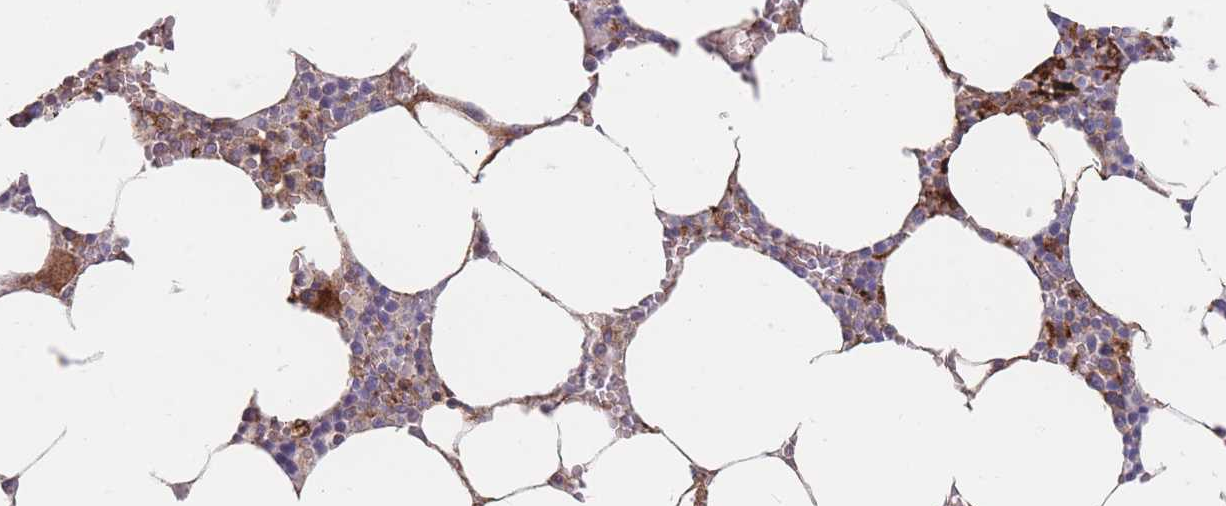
{"staining": {"intensity": "moderate", "quantity": "<25%", "location": "cytoplasmic/membranous"}, "tissue": "bone marrow", "cell_type": "Hematopoietic cells", "image_type": "normal", "snomed": [{"axis": "morphology", "description": "Normal tissue, NOS"}, {"axis": "topography", "description": "Bone marrow"}], "caption": "An immunohistochemistry (IHC) photomicrograph of normal tissue is shown. Protein staining in brown labels moderate cytoplasmic/membranous positivity in bone marrow within hematopoietic cells. The staining was performed using DAB (3,3'-diaminobenzidine) to visualize the protein expression in brown, while the nuclei were stained in blue with hematoxylin (Magnification: 20x).", "gene": "PRG4", "patient": {"sex": "male", "age": 70}}